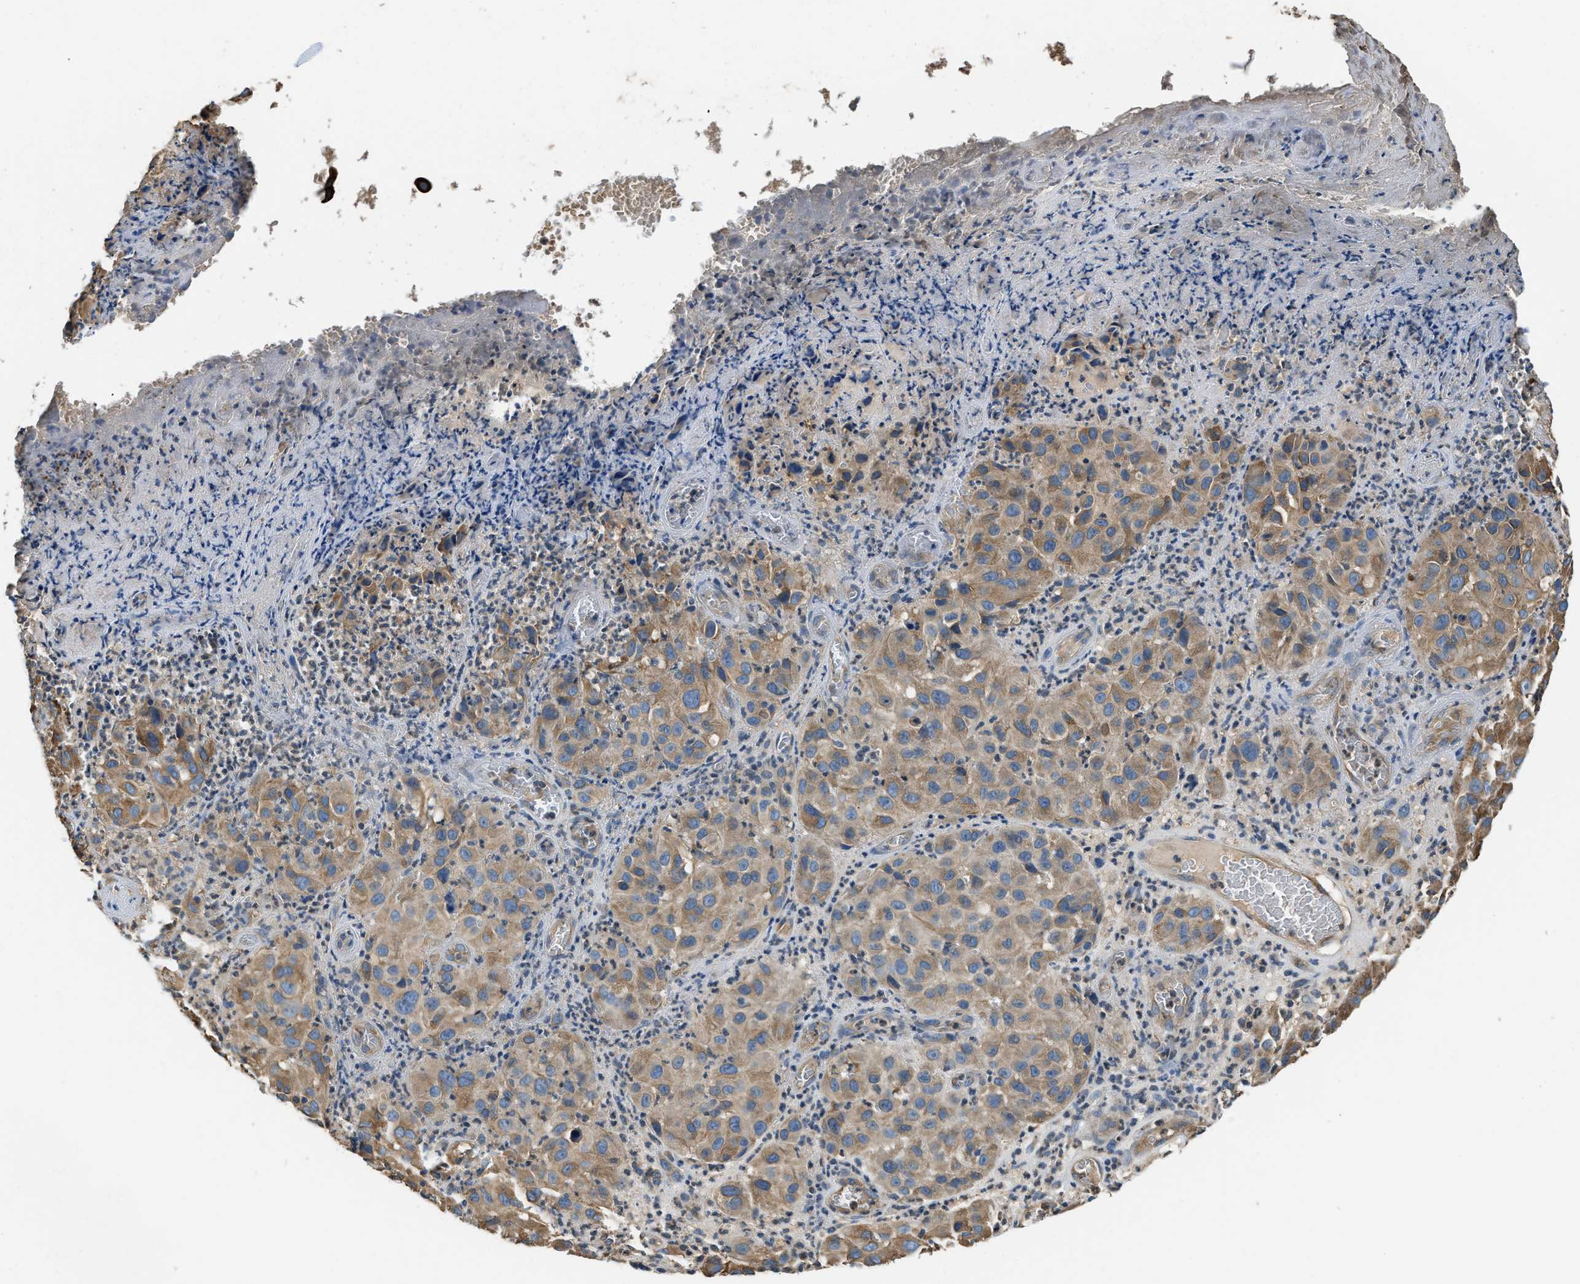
{"staining": {"intensity": "weak", "quantity": ">75%", "location": "cytoplasmic/membranous"}, "tissue": "melanoma", "cell_type": "Tumor cells", "image_type": "cancer", "snomed": [{"axis": "morphology", "description": "Malignant melanoma, NOS"}, {"axis": "topography", "description": "Skin"}], "caption": "Immunohistochemistry (IHC) photomicrograph of neoplastic tissue: malignant melanoma stained using immunohistochemistry reveals low levels of weak protein expression localized specifically in the cytoplasmic/membranous of tumor cells, appearing as a cytoplasmic/membranous brown color.", "gene": "BCAP31", "patient": {"sex": "female", "age": 21}}